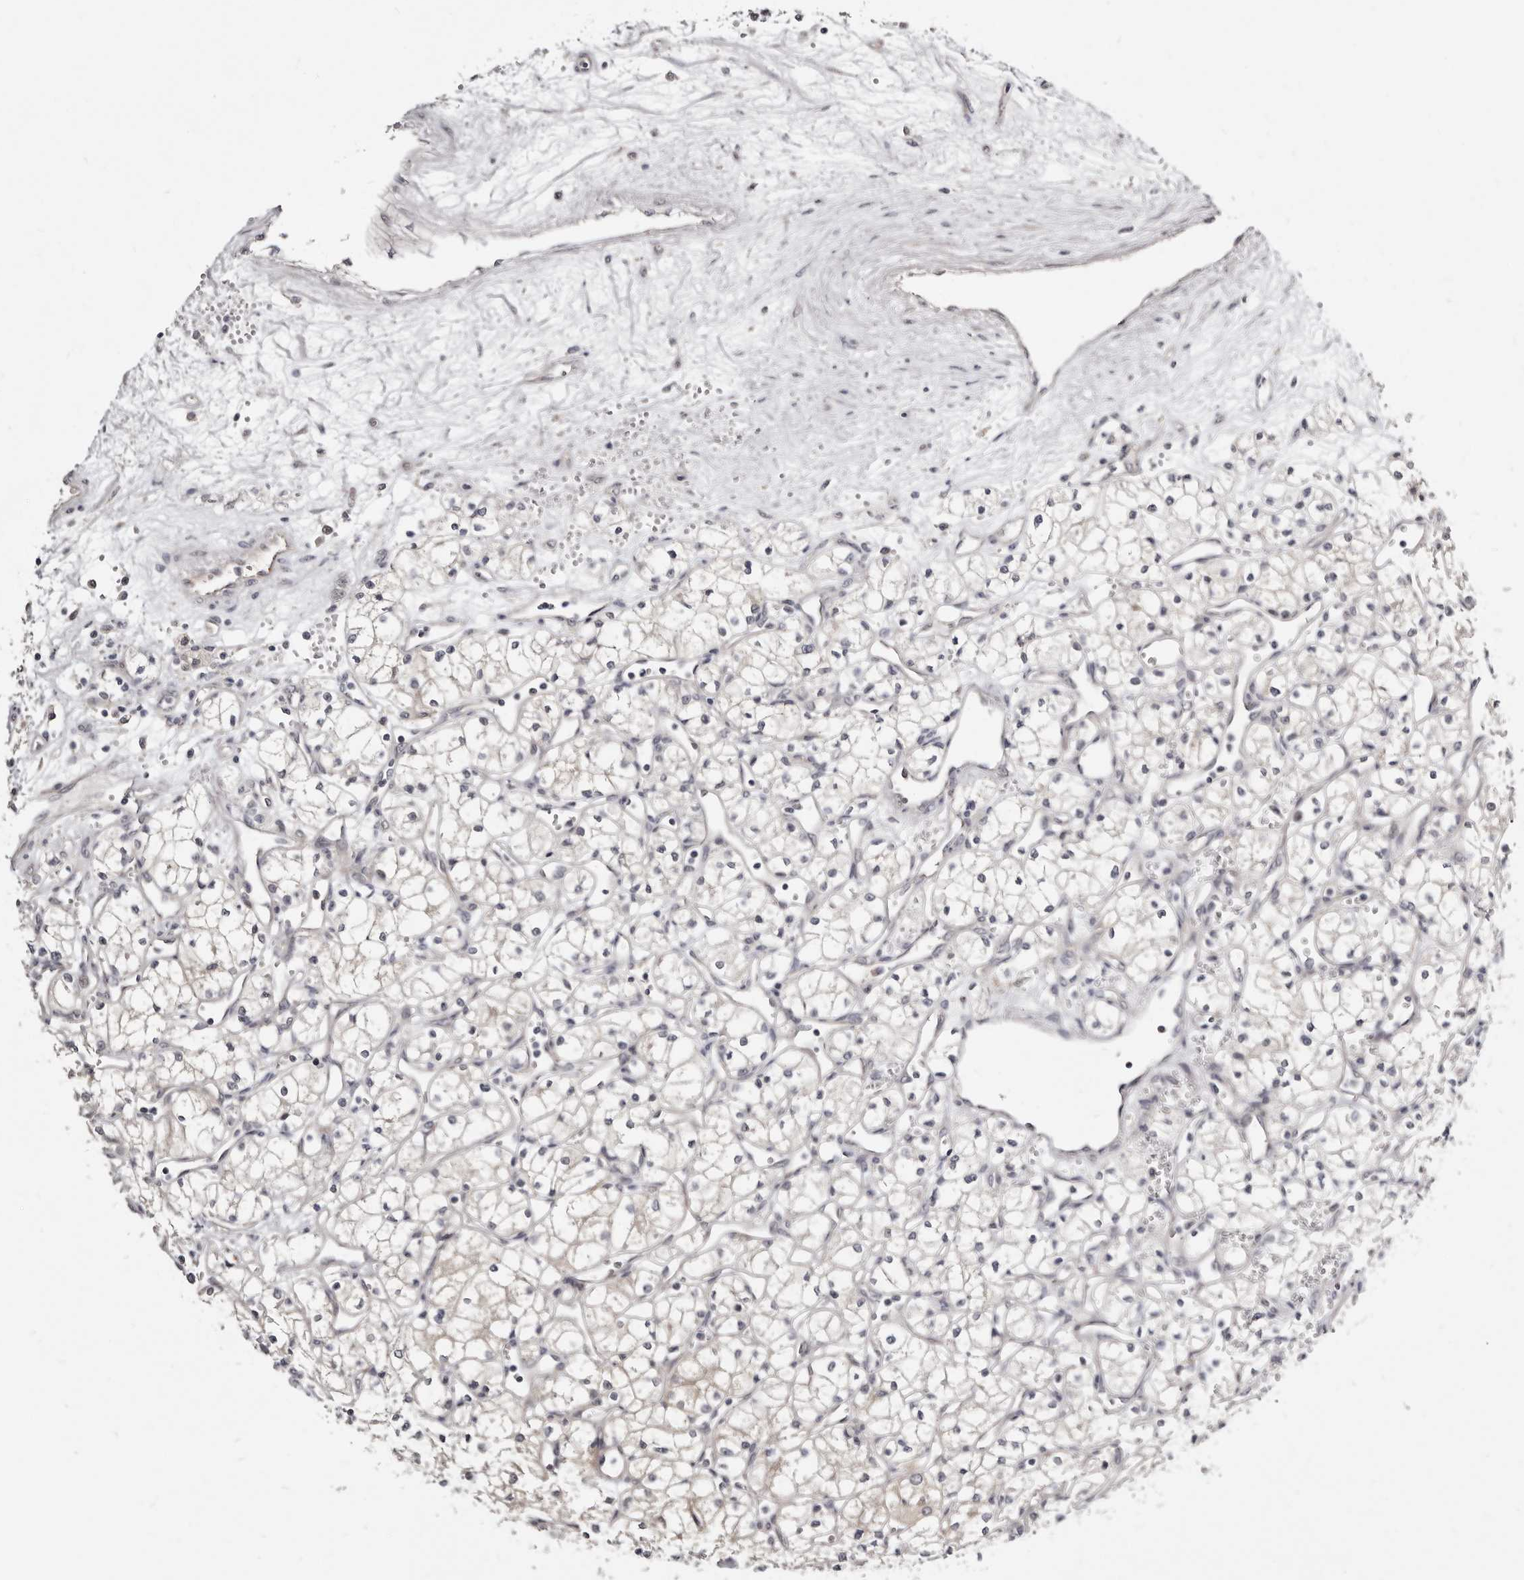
{"staining": {"intensity": "negative", "quantity": "none", "location": "none"}, "tissue": "renal cancer", "cell_type": "Tumor cells", "image_type": "cancer", "snomed": [{"axis": "morphology", "description": "Adenocarcinoma, NOS"}, {"axis": "topography", "description": "Kidney"}], "caption": "Immunohistochemistry (IHC) histopathology image of neoplastic tissue: human renal adenocarcinoma stained with DAB (3,3'-diaminobenzidine) demonstrates no significant protein expression in tumor cells.", "gene": "KLHL4", "patient": {"sex": "male", "age": 59}}